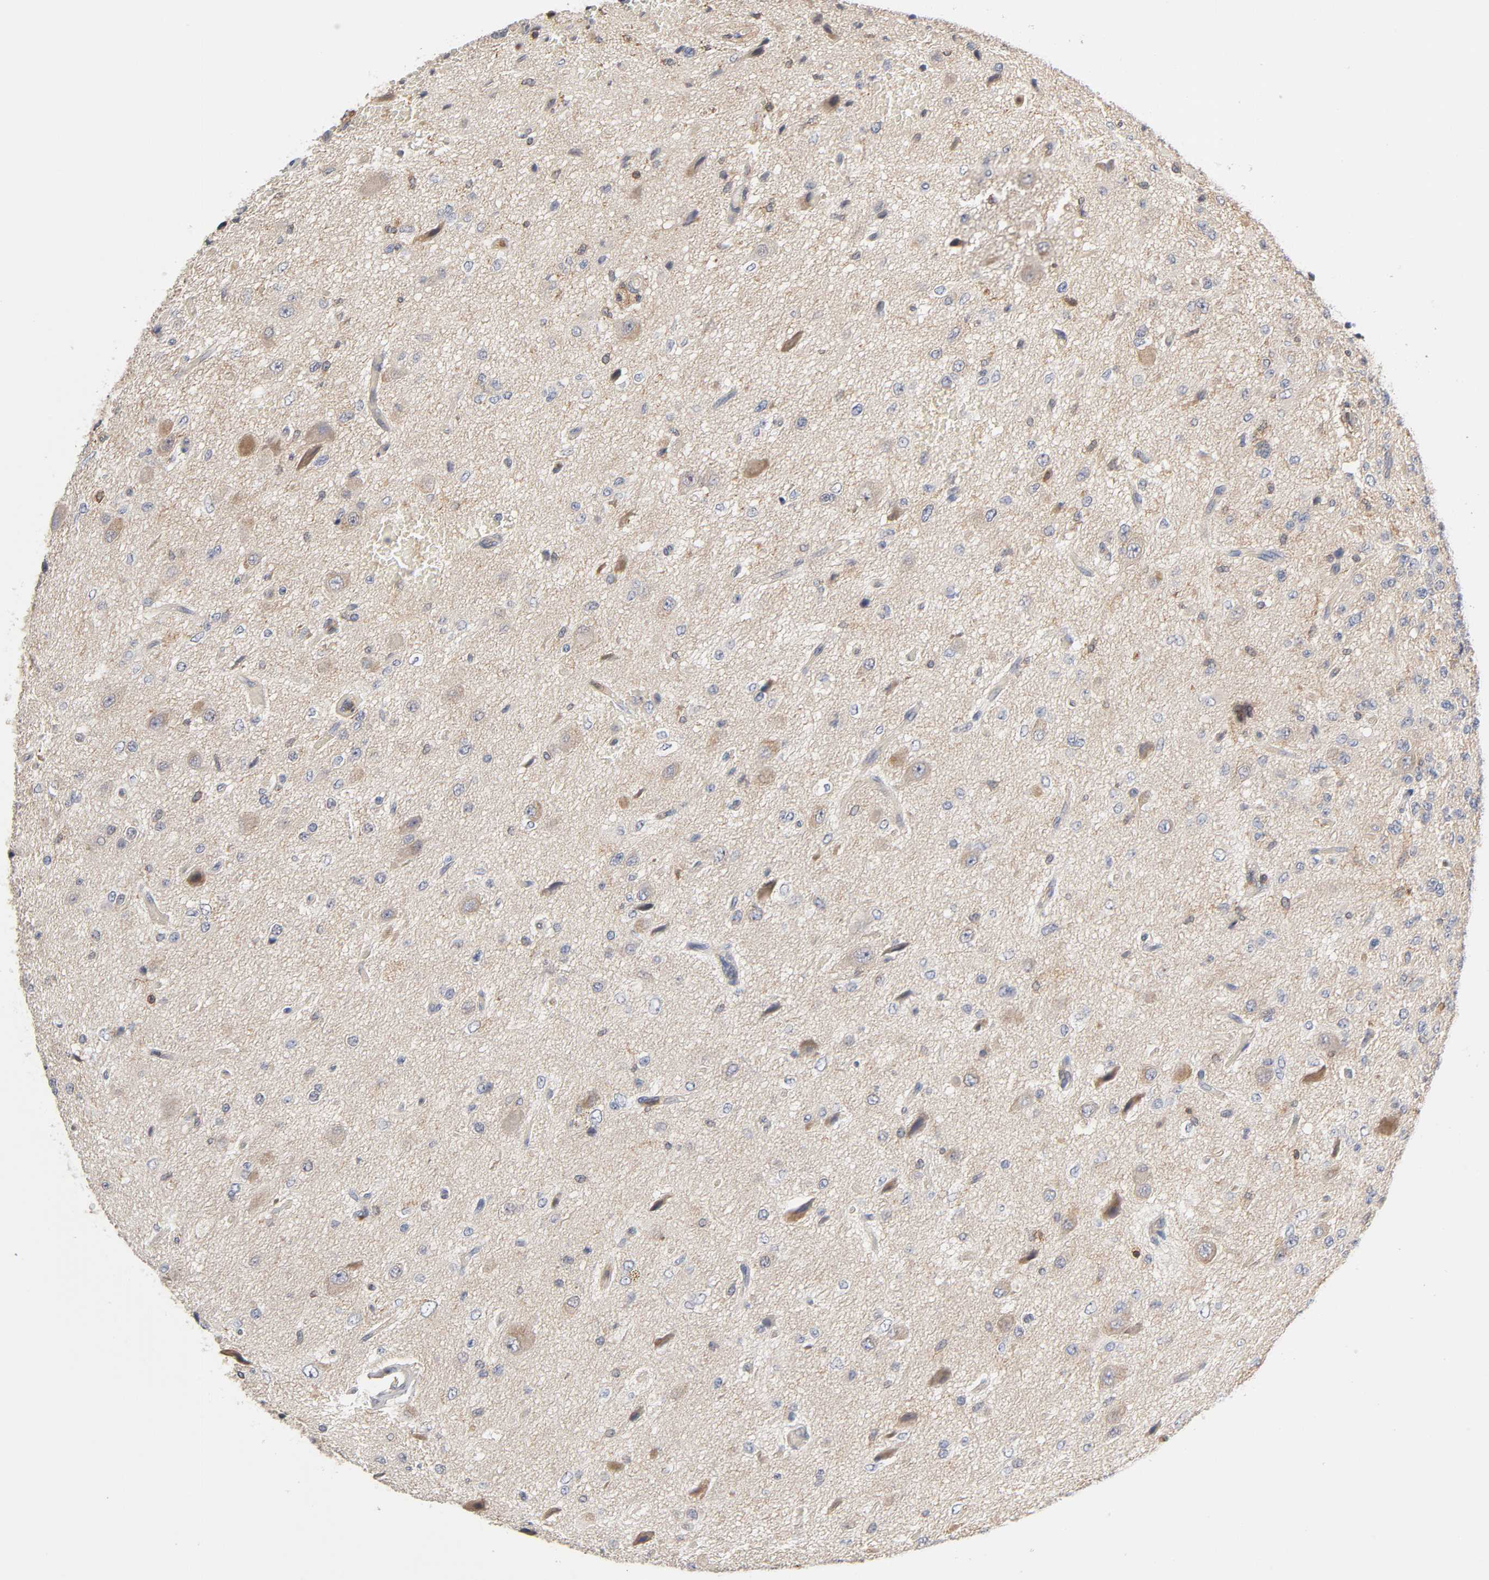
{"staining": {"intensity": "moderate", "quantity": "25%-75%", "location": "cytoplasmic/membranous"}, "tissue": "glioma", "cell_type": "Tumor cells", "image_type": "cancer", "snomed": [{"axis": "morphology", "description": "Glioma, malignant, High grade"}, {"axis": "topography", "description": "pancreas cauda"}], "caption": "DAB immunohistochemical staining of malignant glioma (high-grade) reveals moderate cytoplasmic/membranous protein expression in approximately 25%-75% of tumor cells.", "gene": "ACTR2", "patient": {"sex": "male", "age": 60}}